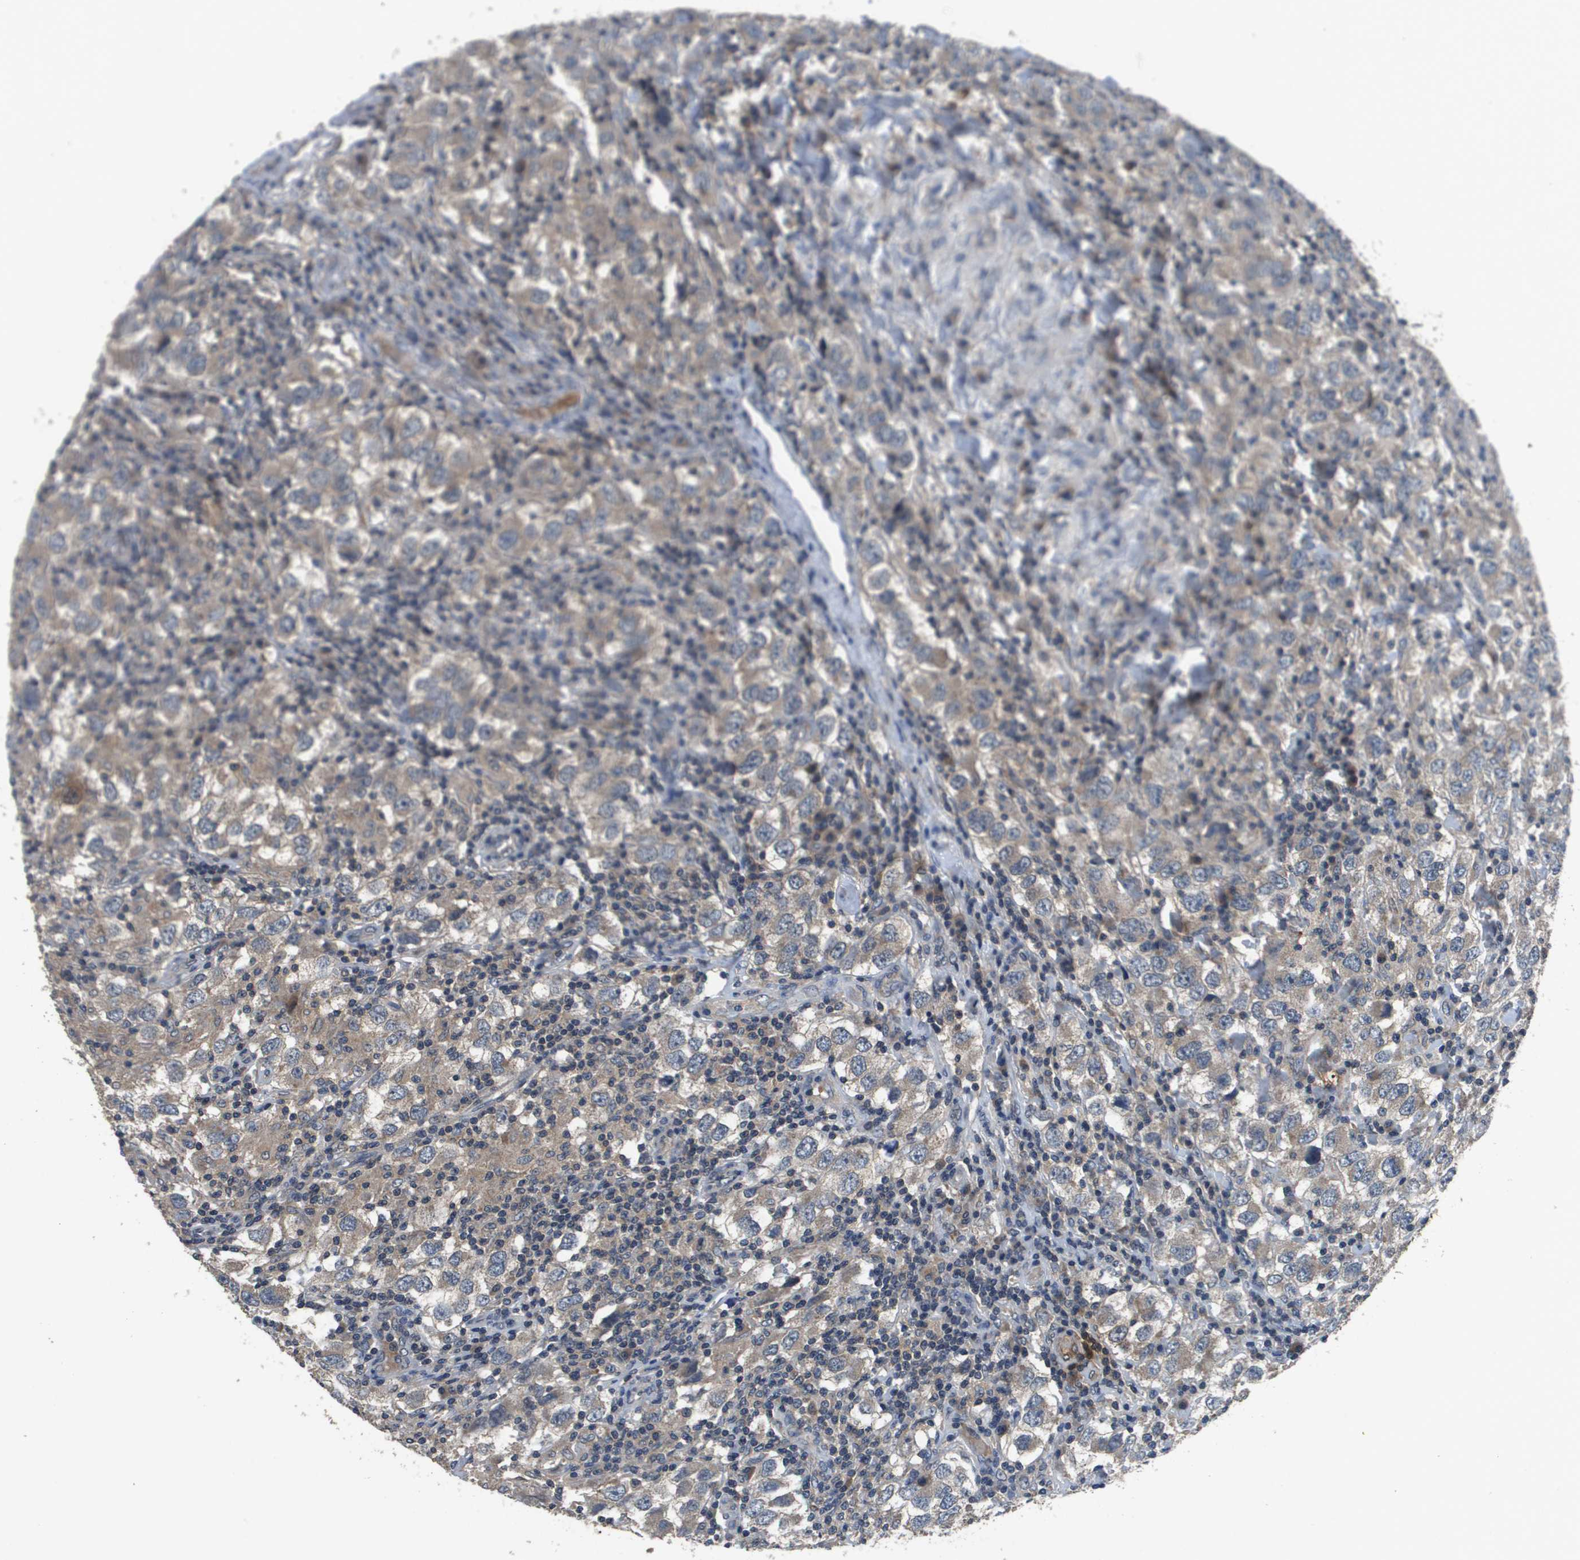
{"staining": {"intensity": "weak", "quantity": ">75%", "location": "cytoplasmic/membranous"}, "tissue": "testis cancer", "cell_type": "Tumor cells", "image_type": "cancer", "snomed": [{"axis": "morphology", "description": "Carcinoma, Embryonal, NOS"}, {"axis": "topography", "description": "Testis"}], "caption": "Testis cancer tissue exhibits weak cytoplasmic/membranous positivity in about >75% of tumor cells (Stains: DAB (3,3'-diaminobenzidine) in brown, nuclei in blue, Microscopy: brightfield microscopy at high magnification).", "gene": "PROC", "patient": {"sex": "male", "age": 21}}